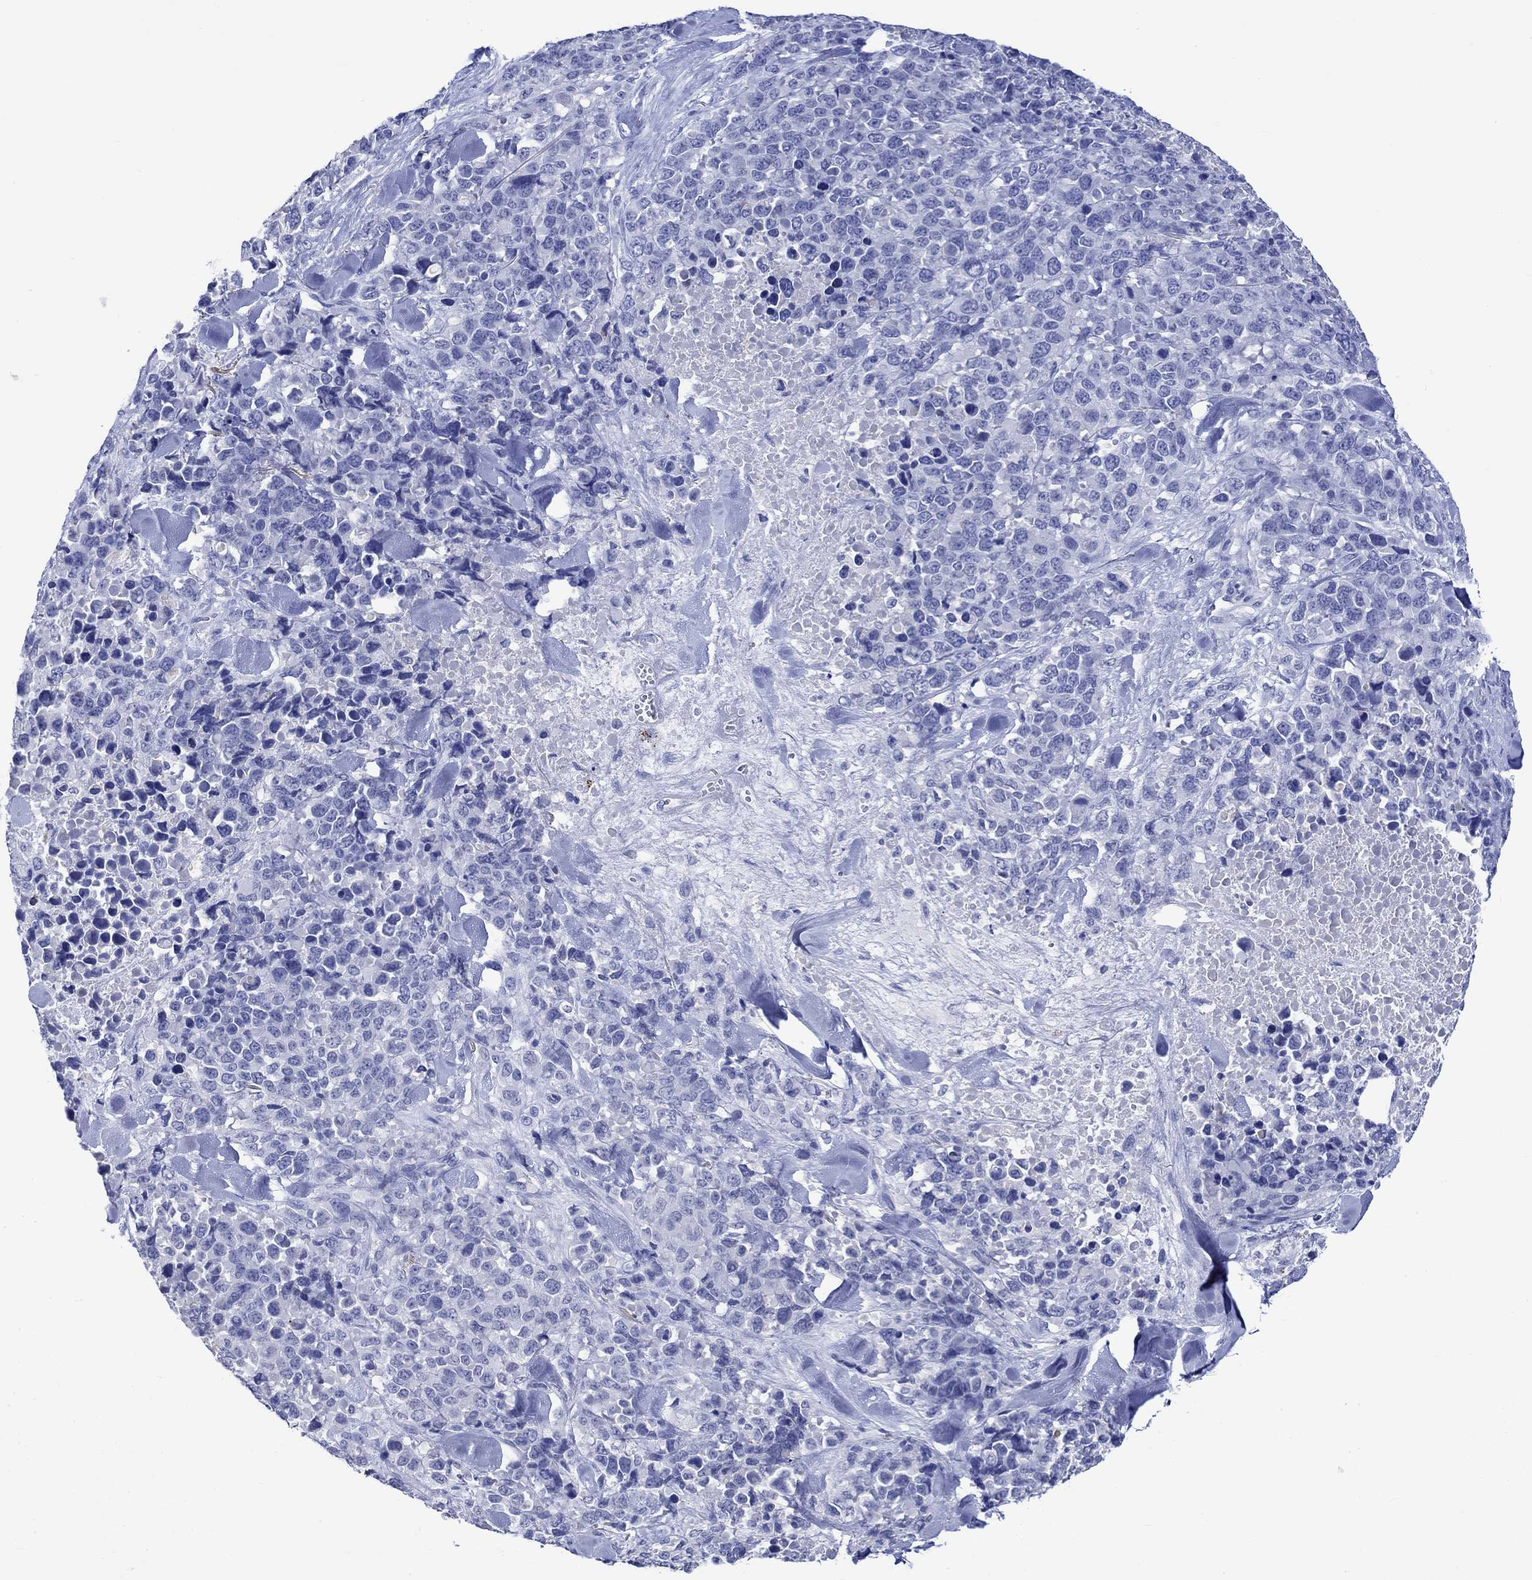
{"staining": {"intensity": "negative", "quantity": "none", "location": "none"}, "tissue": "melanoma", "cell_type": "Tumor cells", "image_type": "cancer", "snomed": [{"axis": "morphology", "description": "Malignant melanoma, Metastatic site"}, {"axis": "topography", "description": "Skin"}], "caption": "The photomicrograph reveals no significant expression in tumor cells of melanoma. (Stains: DAB immunohistochemistry with hematoxylin counter stain, Microscopy: brightfield microscopy at high magnification).", "gene": "KLHL35", "patient": {"sex": "male", "age": 84}}